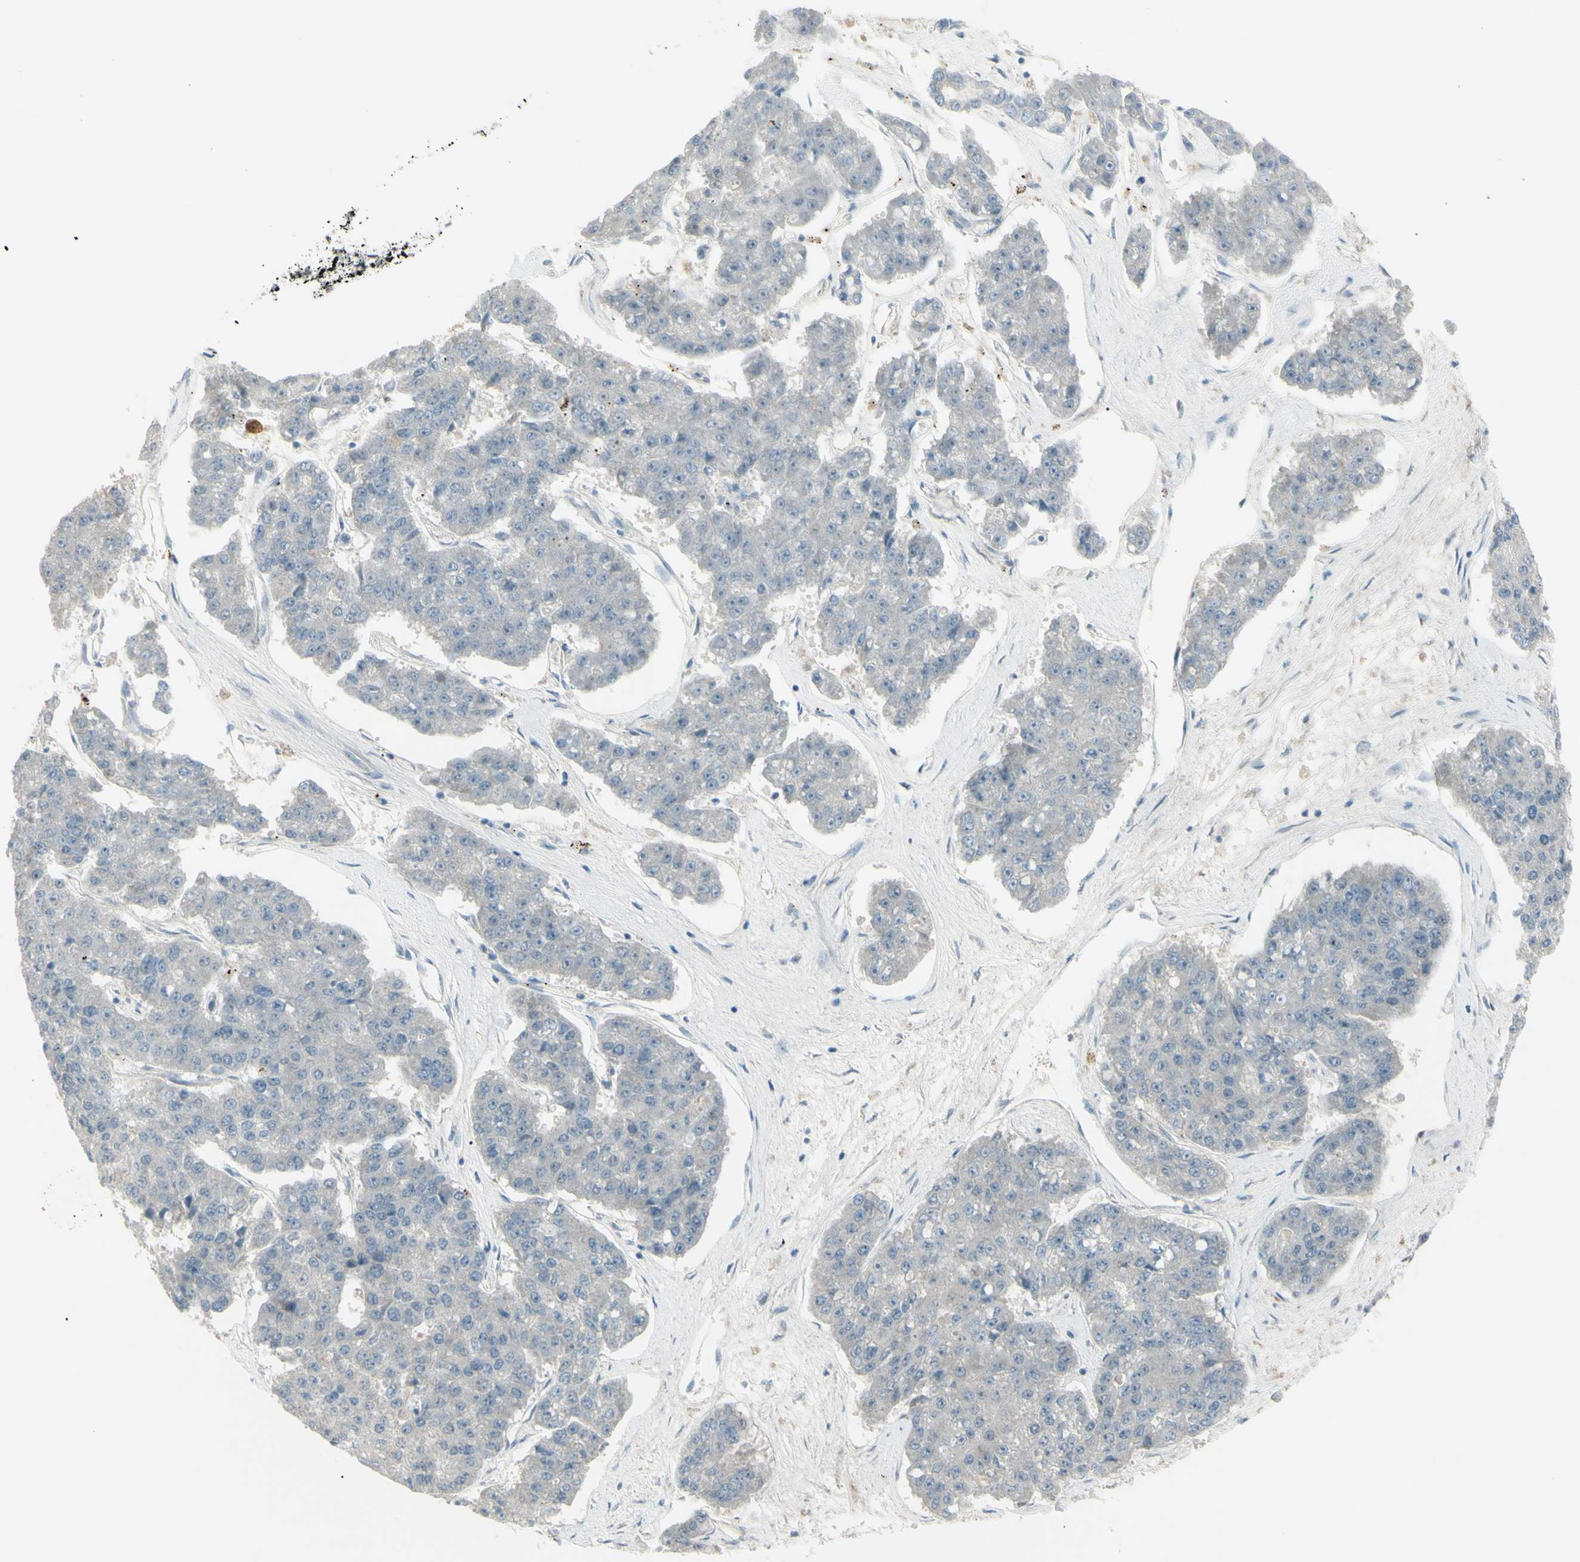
{"staining": {"intensity": "negative", "quantity": "none", "location": "none"}, "tissue": "pancreatic cancer", "cell_type": "Tumor cells", "image_type": "cancer", "snomed": [{"axis": "morphology", "description": "Adenocarcinoma, NOS"}, {"axis": "topography", "description": "Pancreas"}], "caption": "Tumor cells are negative for brown protein staining in pancreatic adenocarcinoma.", "gene": "SH3GL2", "patient": {"sex": "male", "age": 50}}